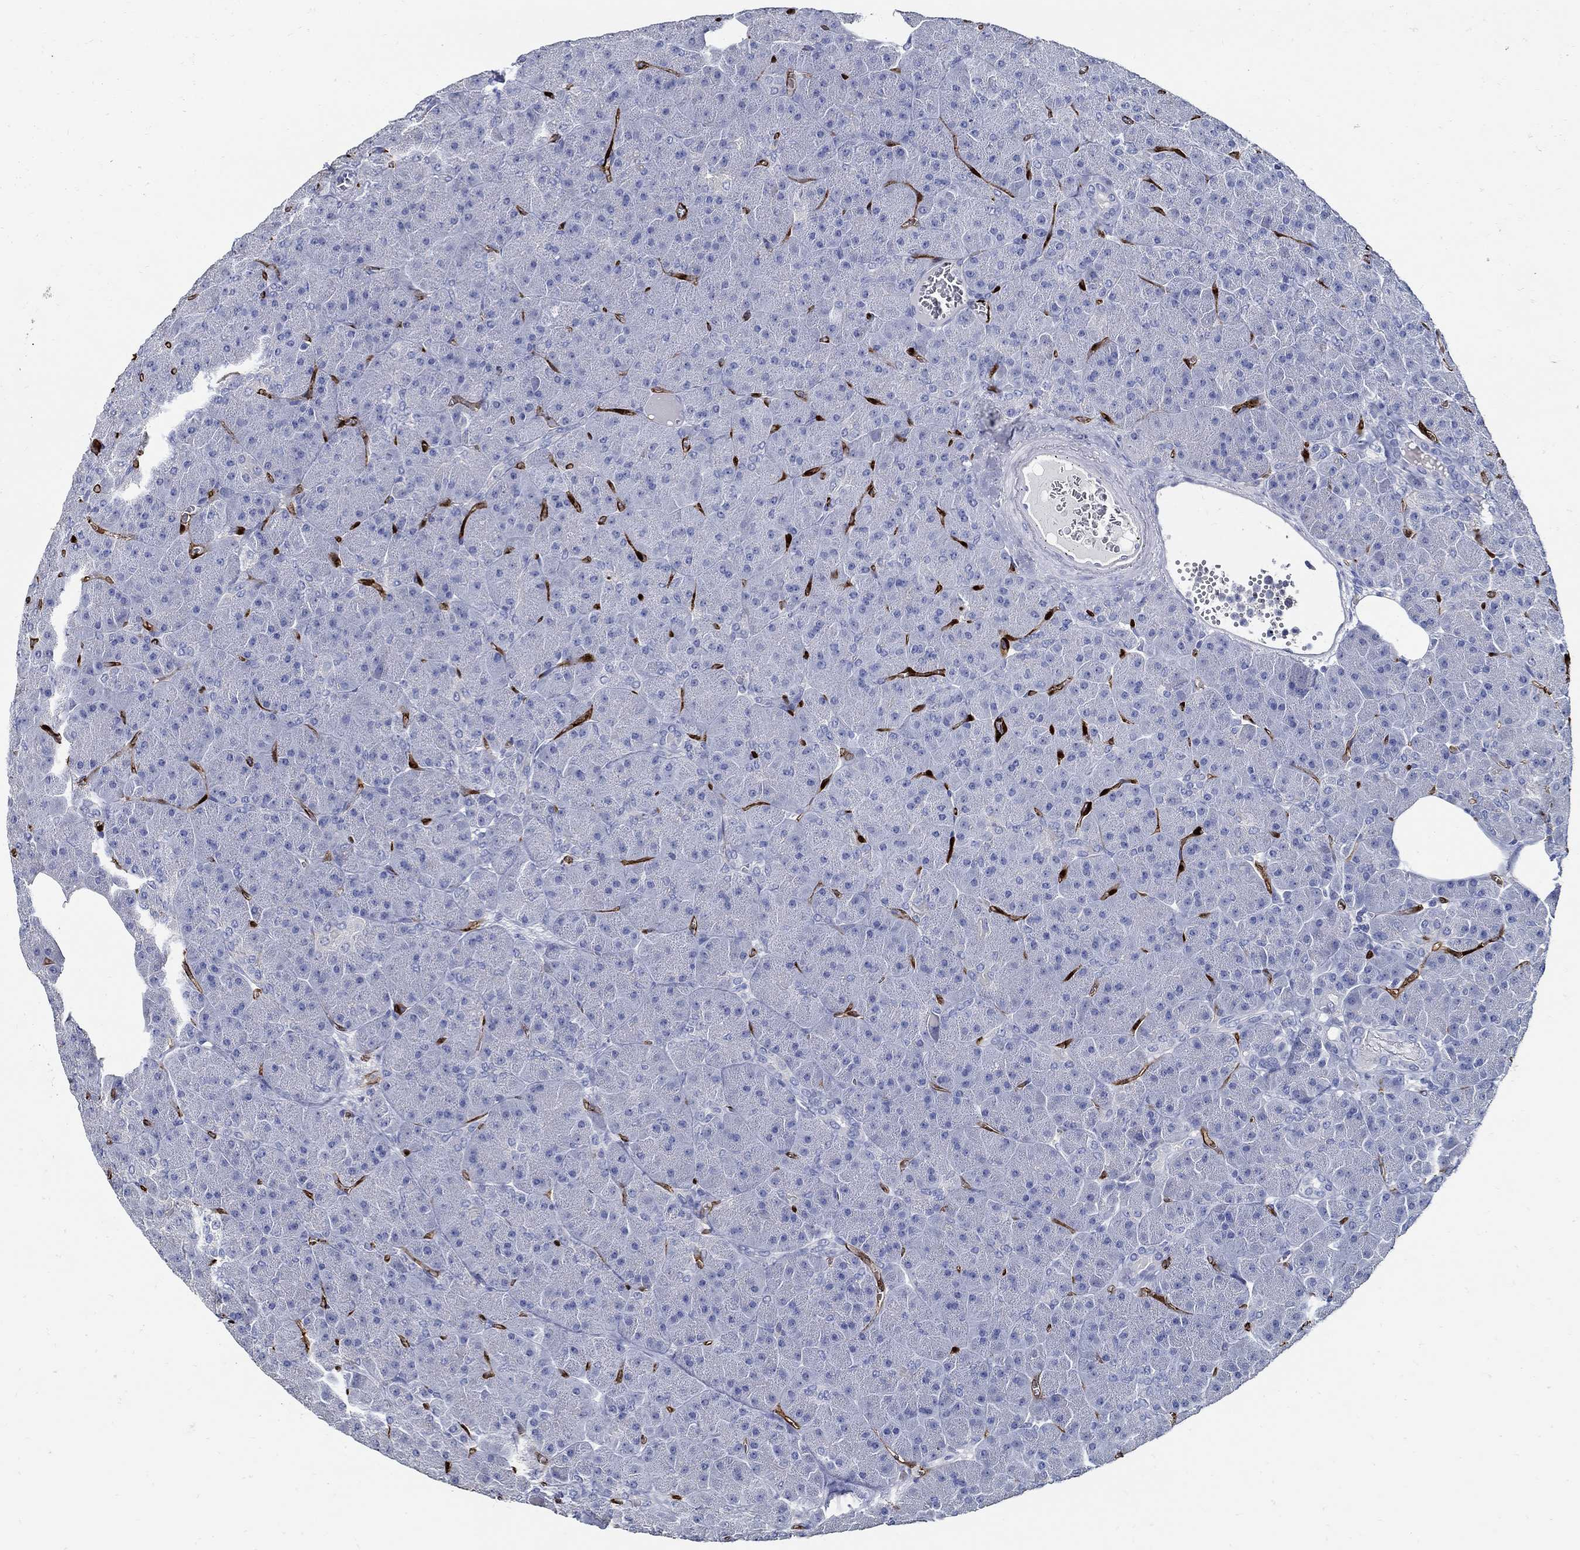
{"staining": {"intensity": "negative", "quantity": "none", "location": "none"}, "tissue": "pancreas", "cell_type": "Exocrine glandular cells", "image_type": "normal", "snomed": [{"axis": "morphology", "description": "Normal tissue, NOS"}, {"axis": "topography", "description": "Pancreas"}], "caption": "The immunohistochemistry (IHC) image has no significant staining in exocrine glandular cells of pancreas.", "gene": "PRX", "patient": {"sex": "male", "age": 61}}